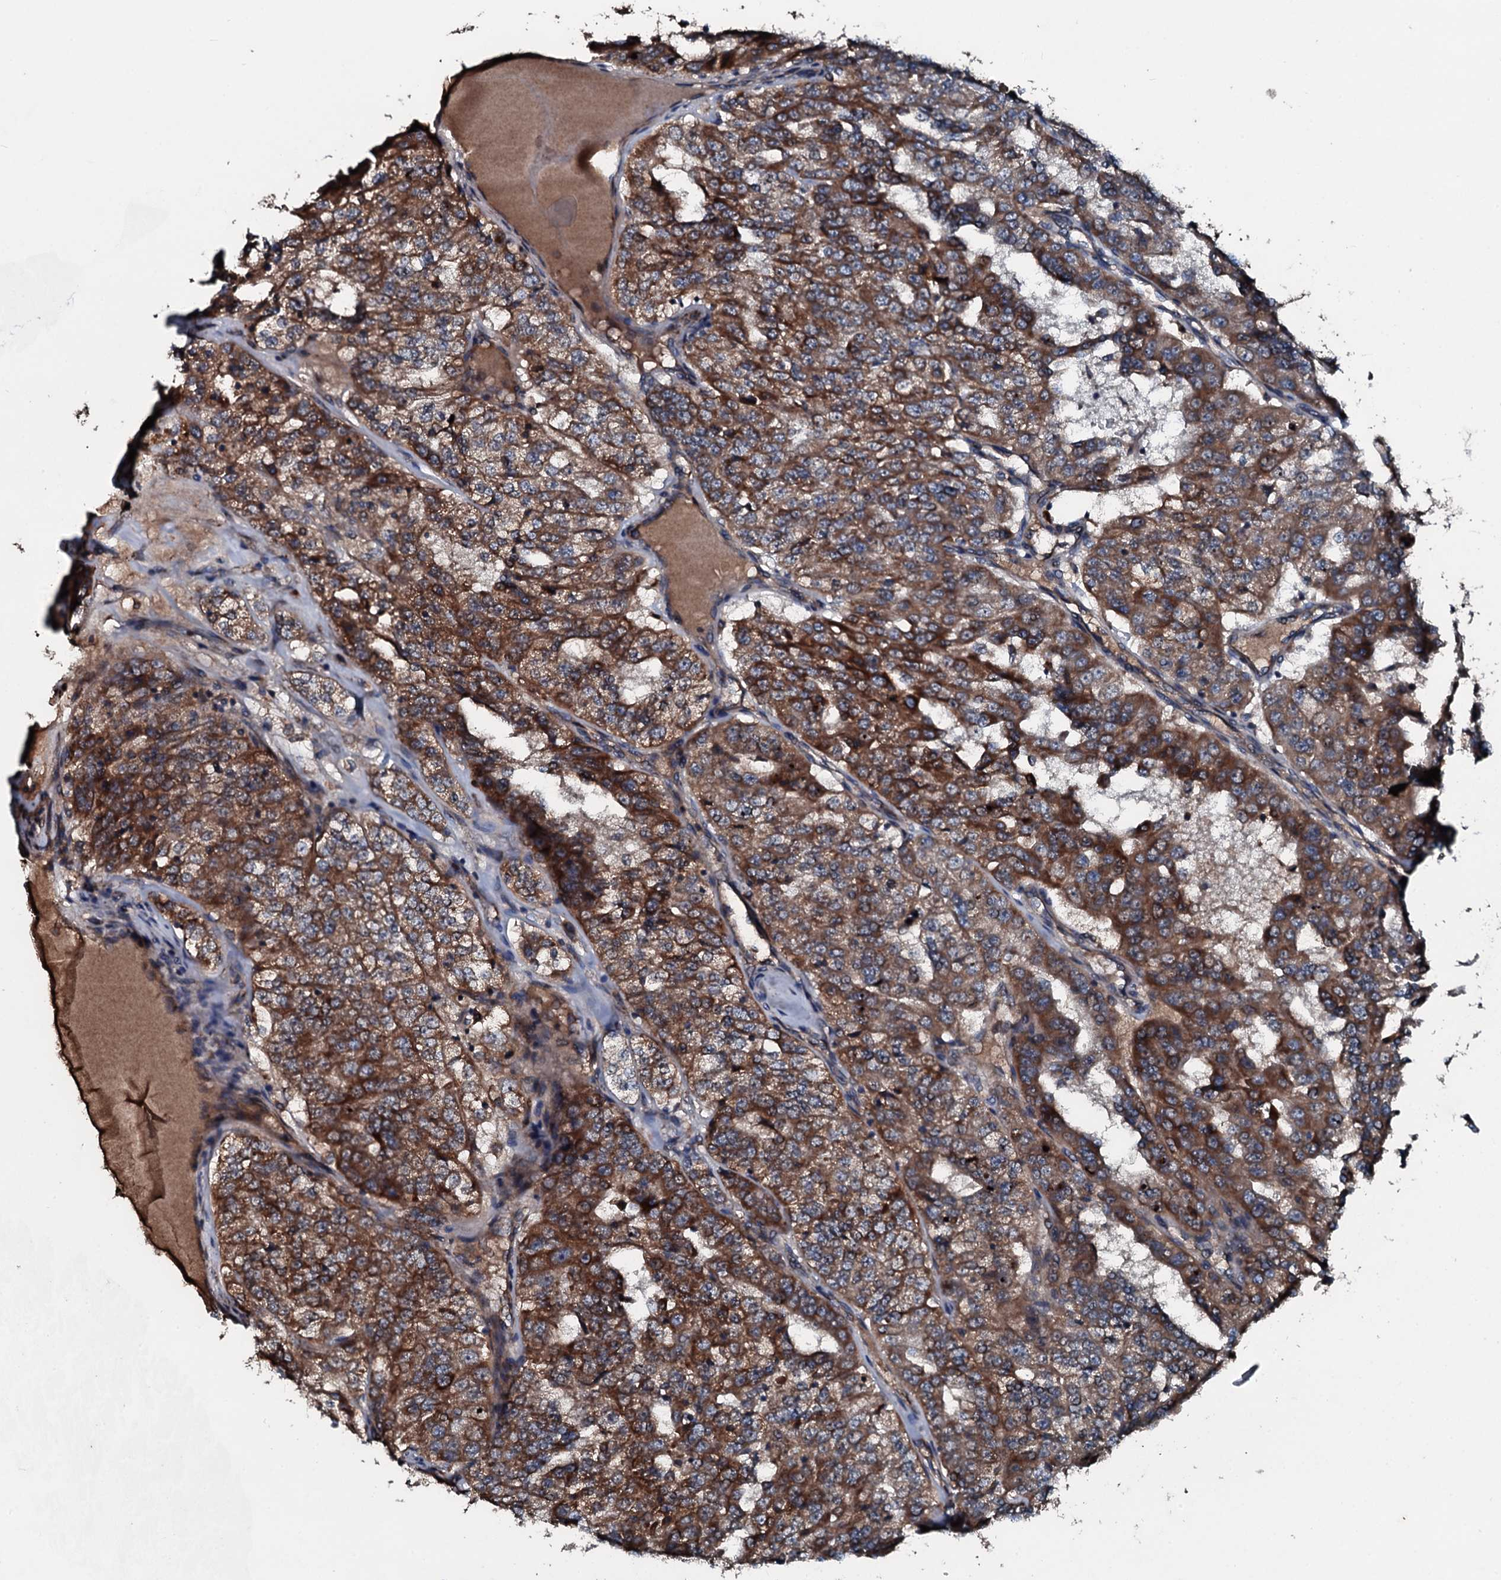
{"staining": {"intensity": "strong", "quantity": ">75%", "location": "cytoplasmic/membranous"}, "tissue": "renal cancer", "cell_type": "Tumor cells", "image_type": "cancer", "snomed": [{"axis": "morphology", "description": "Adenocarcinoma, NOS"}, {"axis": "topography", "description": "Kidney"}], "caption": "Renal cancer (adenocarcinoma) stained for a protein (brown) demonstrates strong cytoplasmic/membranous positive positivity in about >75% of tumor cells.", "gene": "ACSS3", "patient": {"sex": "female", "age": 63}}